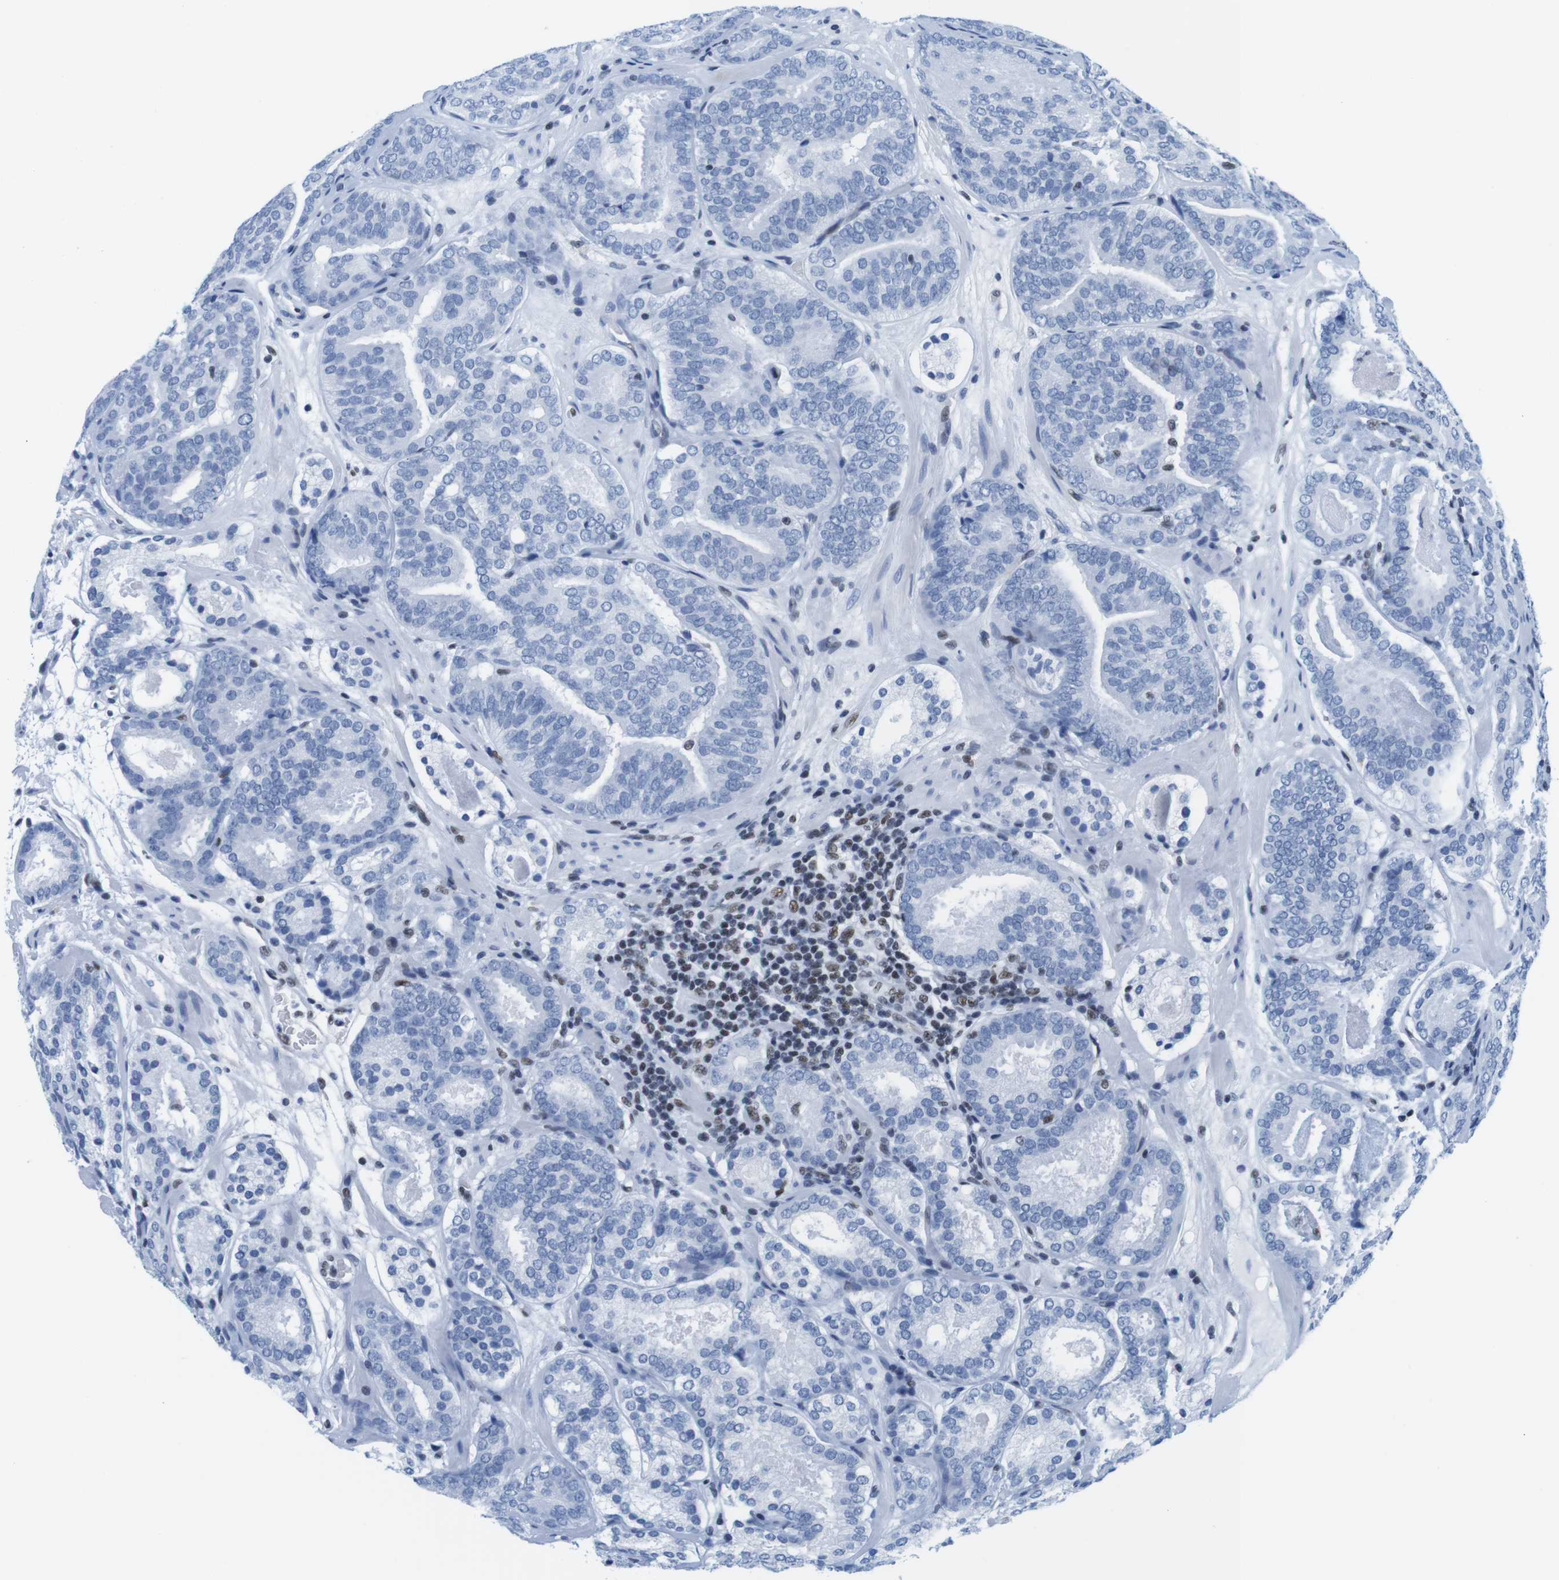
{"staining": {"intensity": "negative", "quantity": "none", "location": "none"}, "tissue": "prostate cancer", "cell_type": "Tumor cells", "image_type": "cancer", "snomed": [{"axis": "morphology", "description": "Adenocarcinoma, Low grade"}, {"axis": "topography", "description": "Prostate"}], "caption": "Tumor cells show no significant staining in prostate adenocarcinoma (low-grade). The staining was performed using DAB to visualize the protein expression in brown, while the nuclei were stained in blue with hematoxylin (Magnification: 20x).", "gene": "IFI16", "patient": {"sex": "male", "age": 69}}